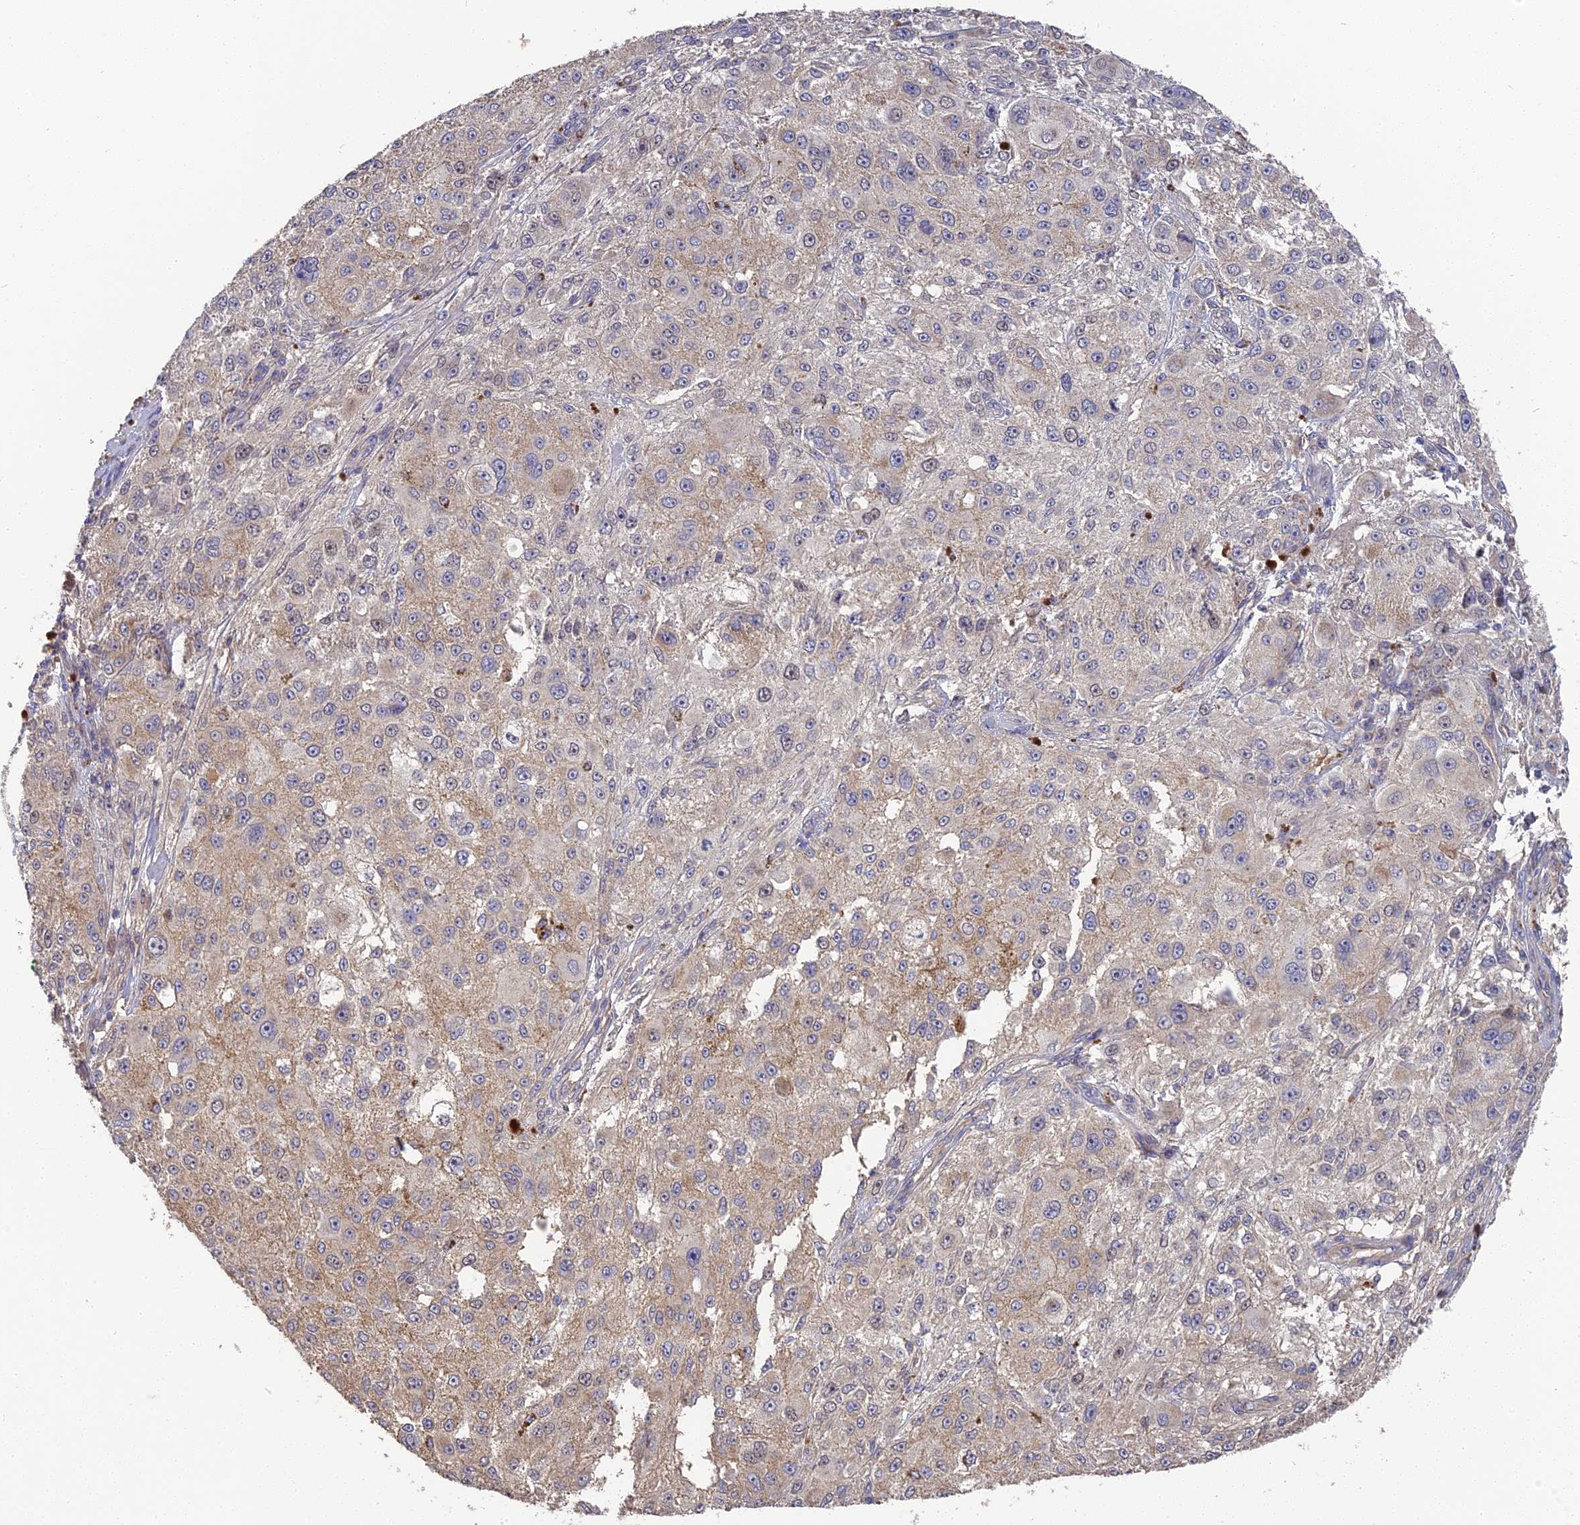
{"staining": {"intensity": "weak", "quantity": "25%-75%", "location": "cytoplasmic/membranous"}, "tissue": "melanoma", "cell_type": "Tumor cells", "image_type": "cancer", "snomed": [{"axis": "morphology", "description": "Necrosis, NOS"}, {"axis": "morphology", "description": "Malignant melanoma, NOS"}, {"axis": "topography", "description": "Skin"}], "caption": "Melanoma stained with a protein marker displays weak staining in tumor cells.", "gene": "ERMAP", "patient": {"sex": "female", "age": 87}}